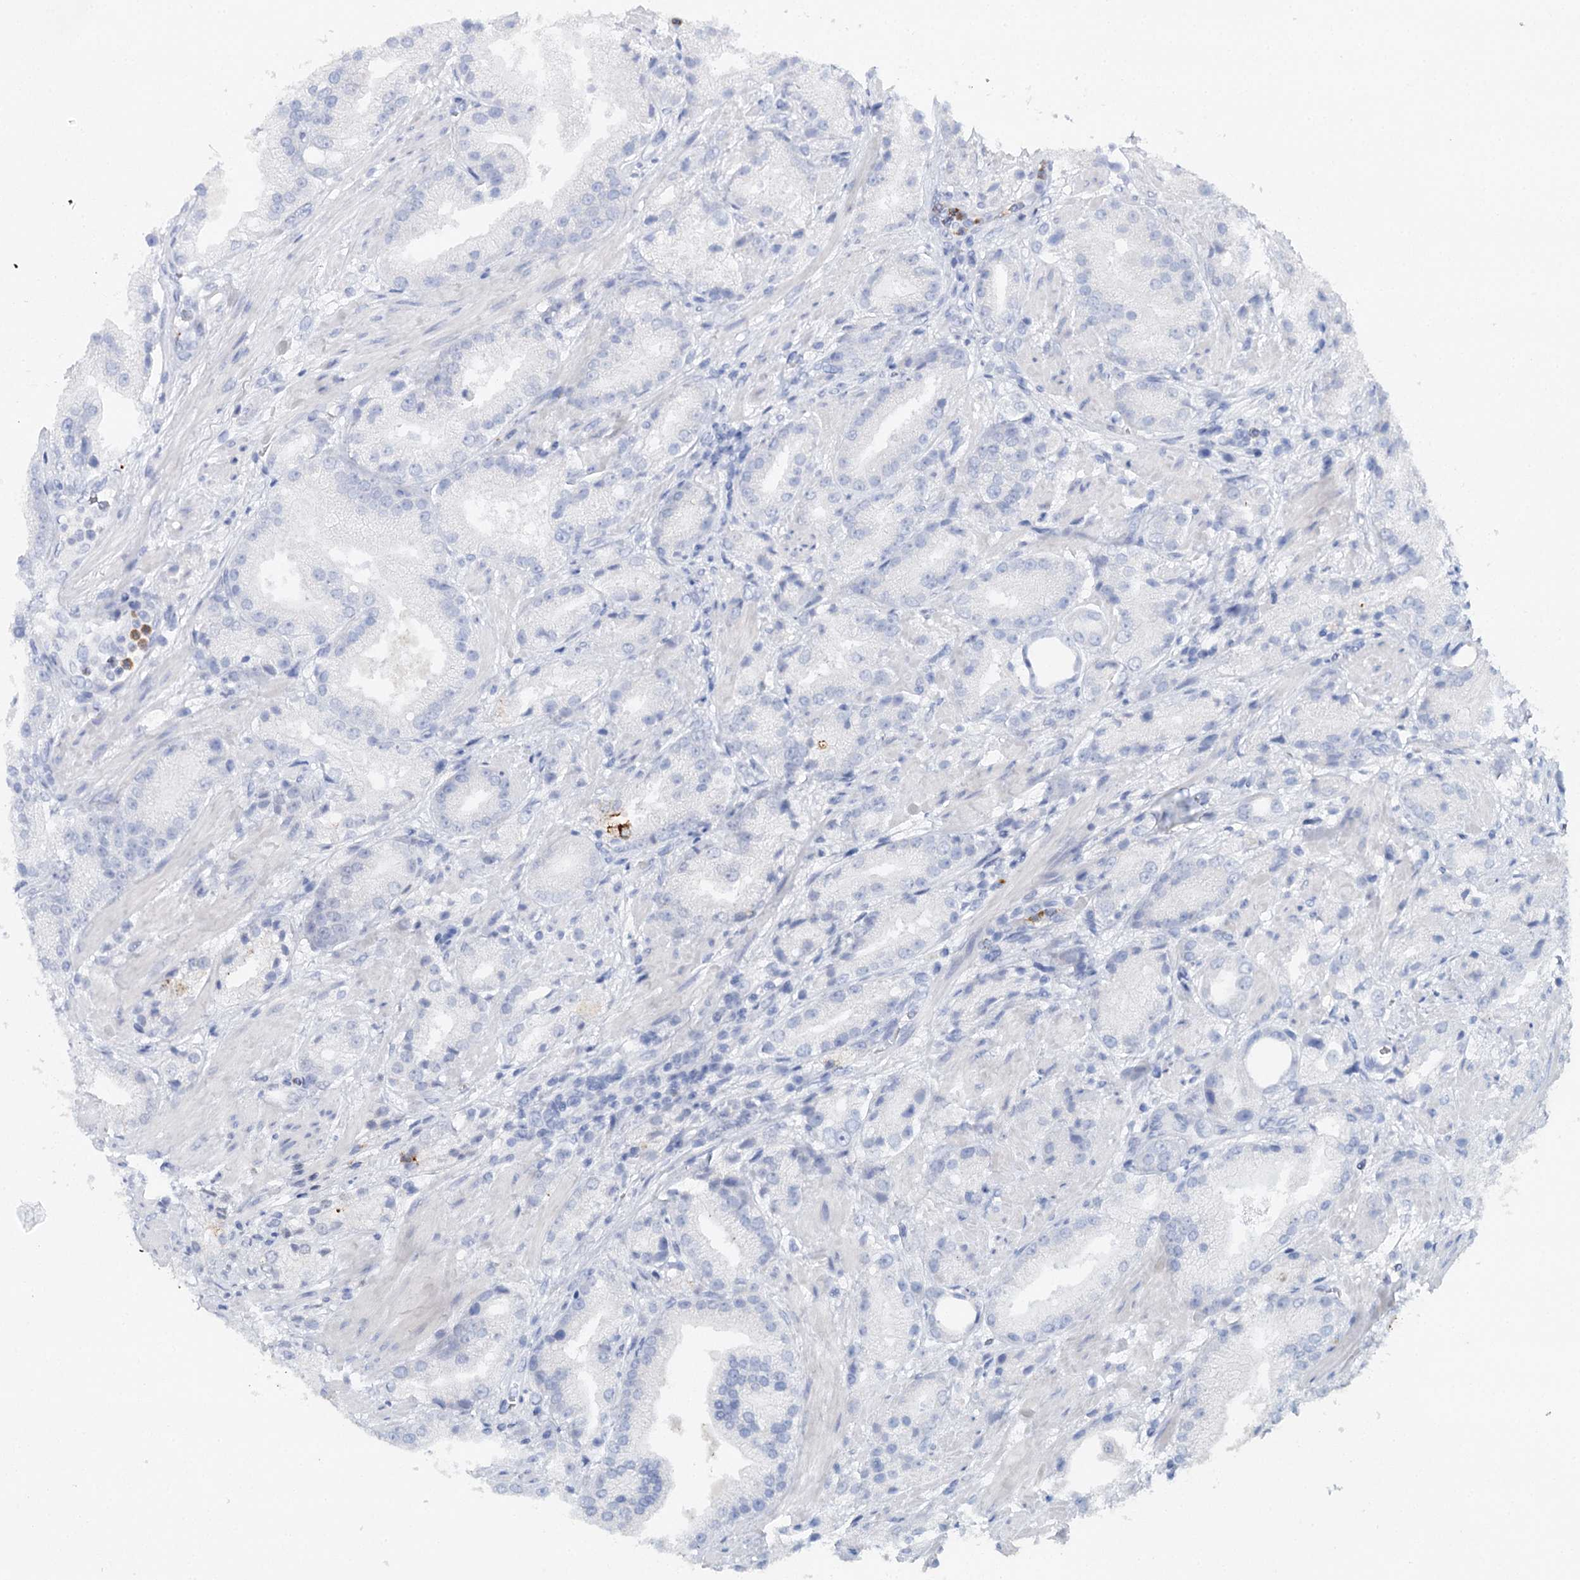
{"staining": {"intensity": "negative", "quantity": "none", "location": "none"}, "tissue": "prostate cancer", "cell_type": "Tumor cells", "image_type": "cancer", "snomed": [{"axis": "morphology", "description": "Adenocarcinoma, Low grade"}, {"axis": "topography", "description": "Prostate"}], "caption": "Prostate cancer stained for a protein using immunohistochemistry (IHC) exhibits no positivity tumor cells.", "gene": "CEACAM8", "patient": {"sex": "male", "age": 67}}